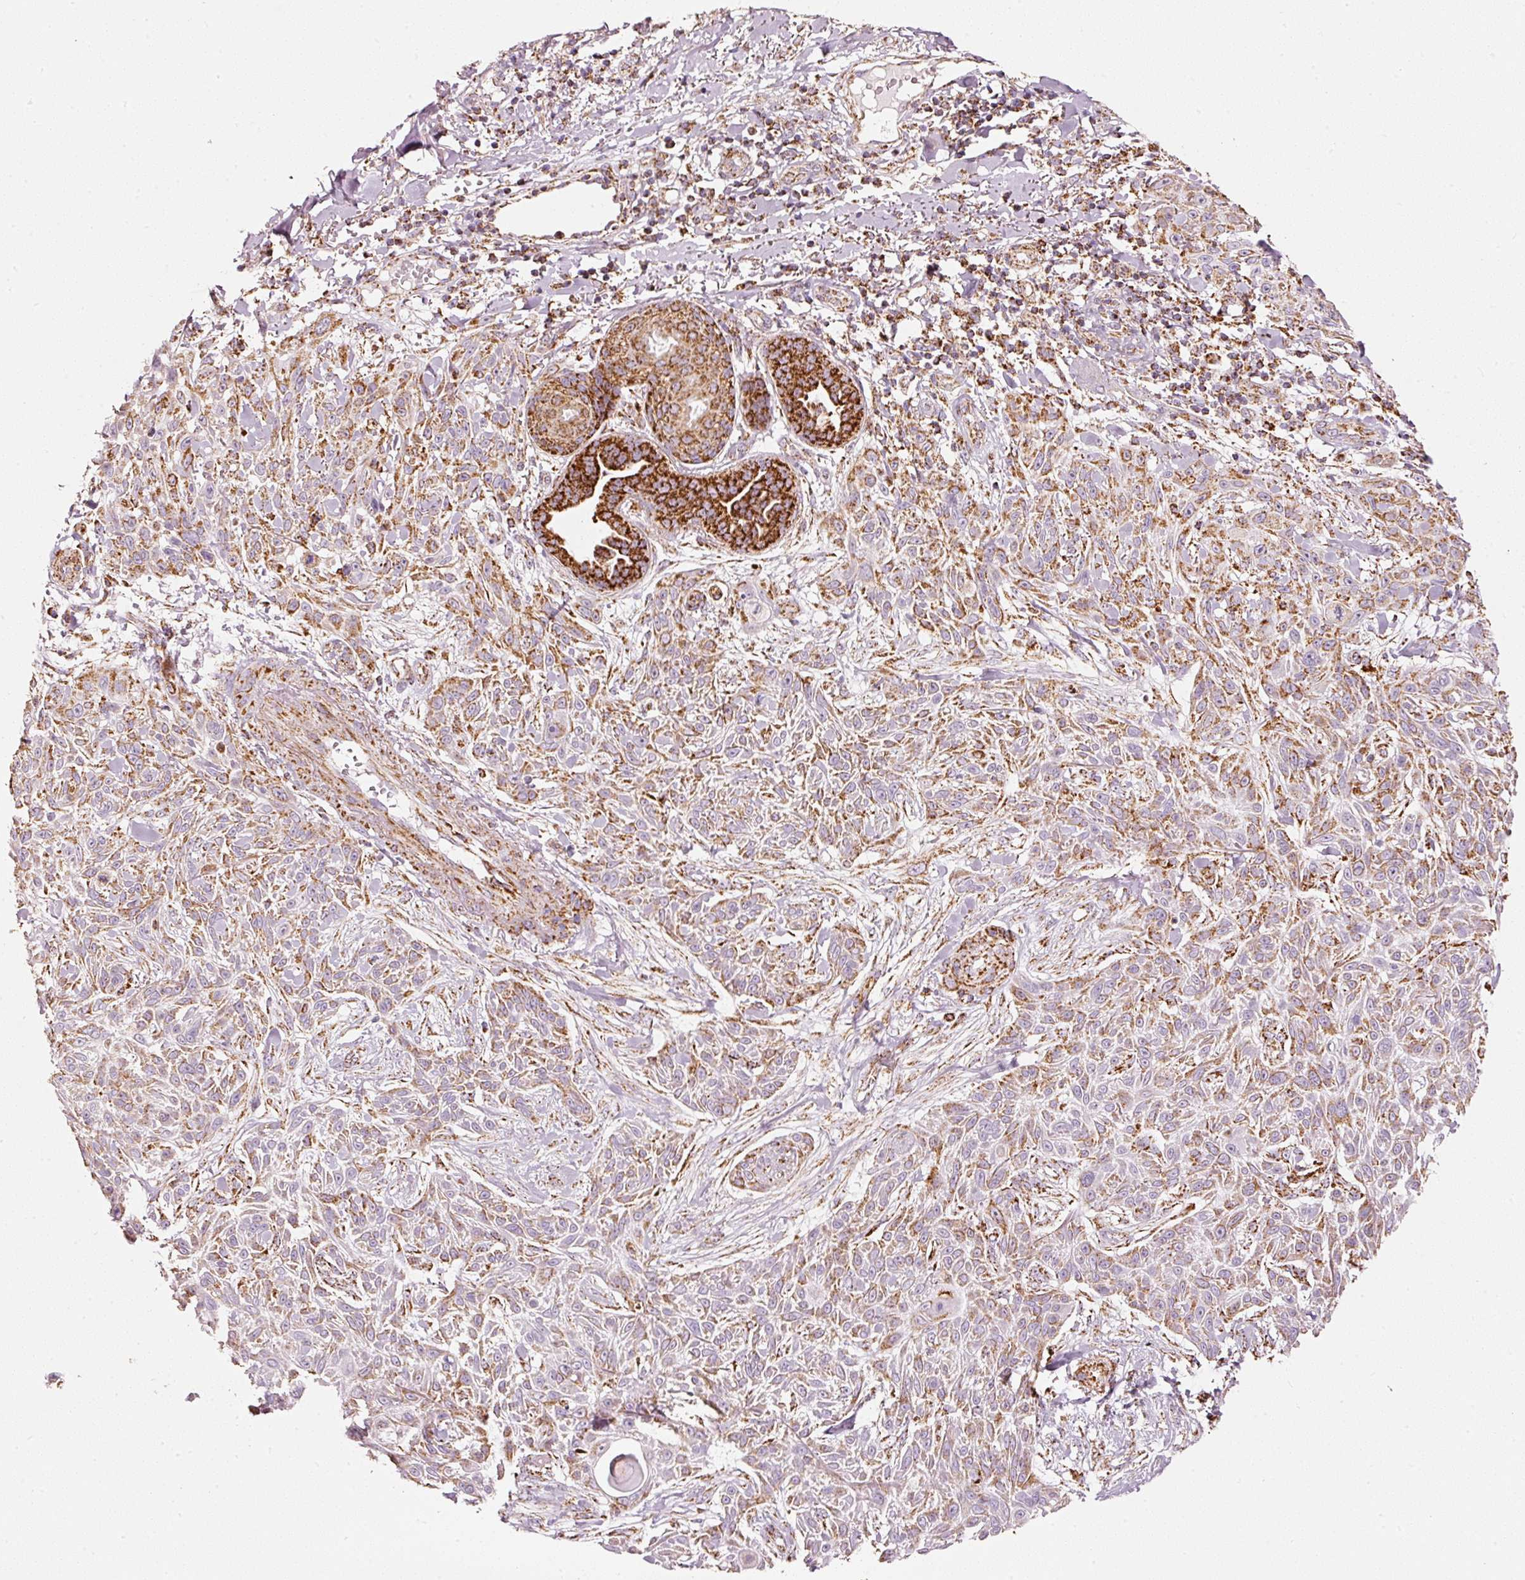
{"staining": {"intensity": "moderate", "quantity": ">75%", "location": "cytoplasmic/membranous"}, "tissue": "skin cancer", "cell_type": "Tumor cells", "image_type": "cancer", "snomed": [{"axis": "morphology", "description": "Squamous cell carcinoma, NOS"}, {"axis": "topography", "description": "Skin"}], "caption": "IHC (DAB) staining of squamous cell carcinoma (skin) reveals moderate cytoplasmic/membranous protein staining in about >75% of tumor cells.", "gene": "UQCRC1", "patient": {"sex": "male", "age": 86}}